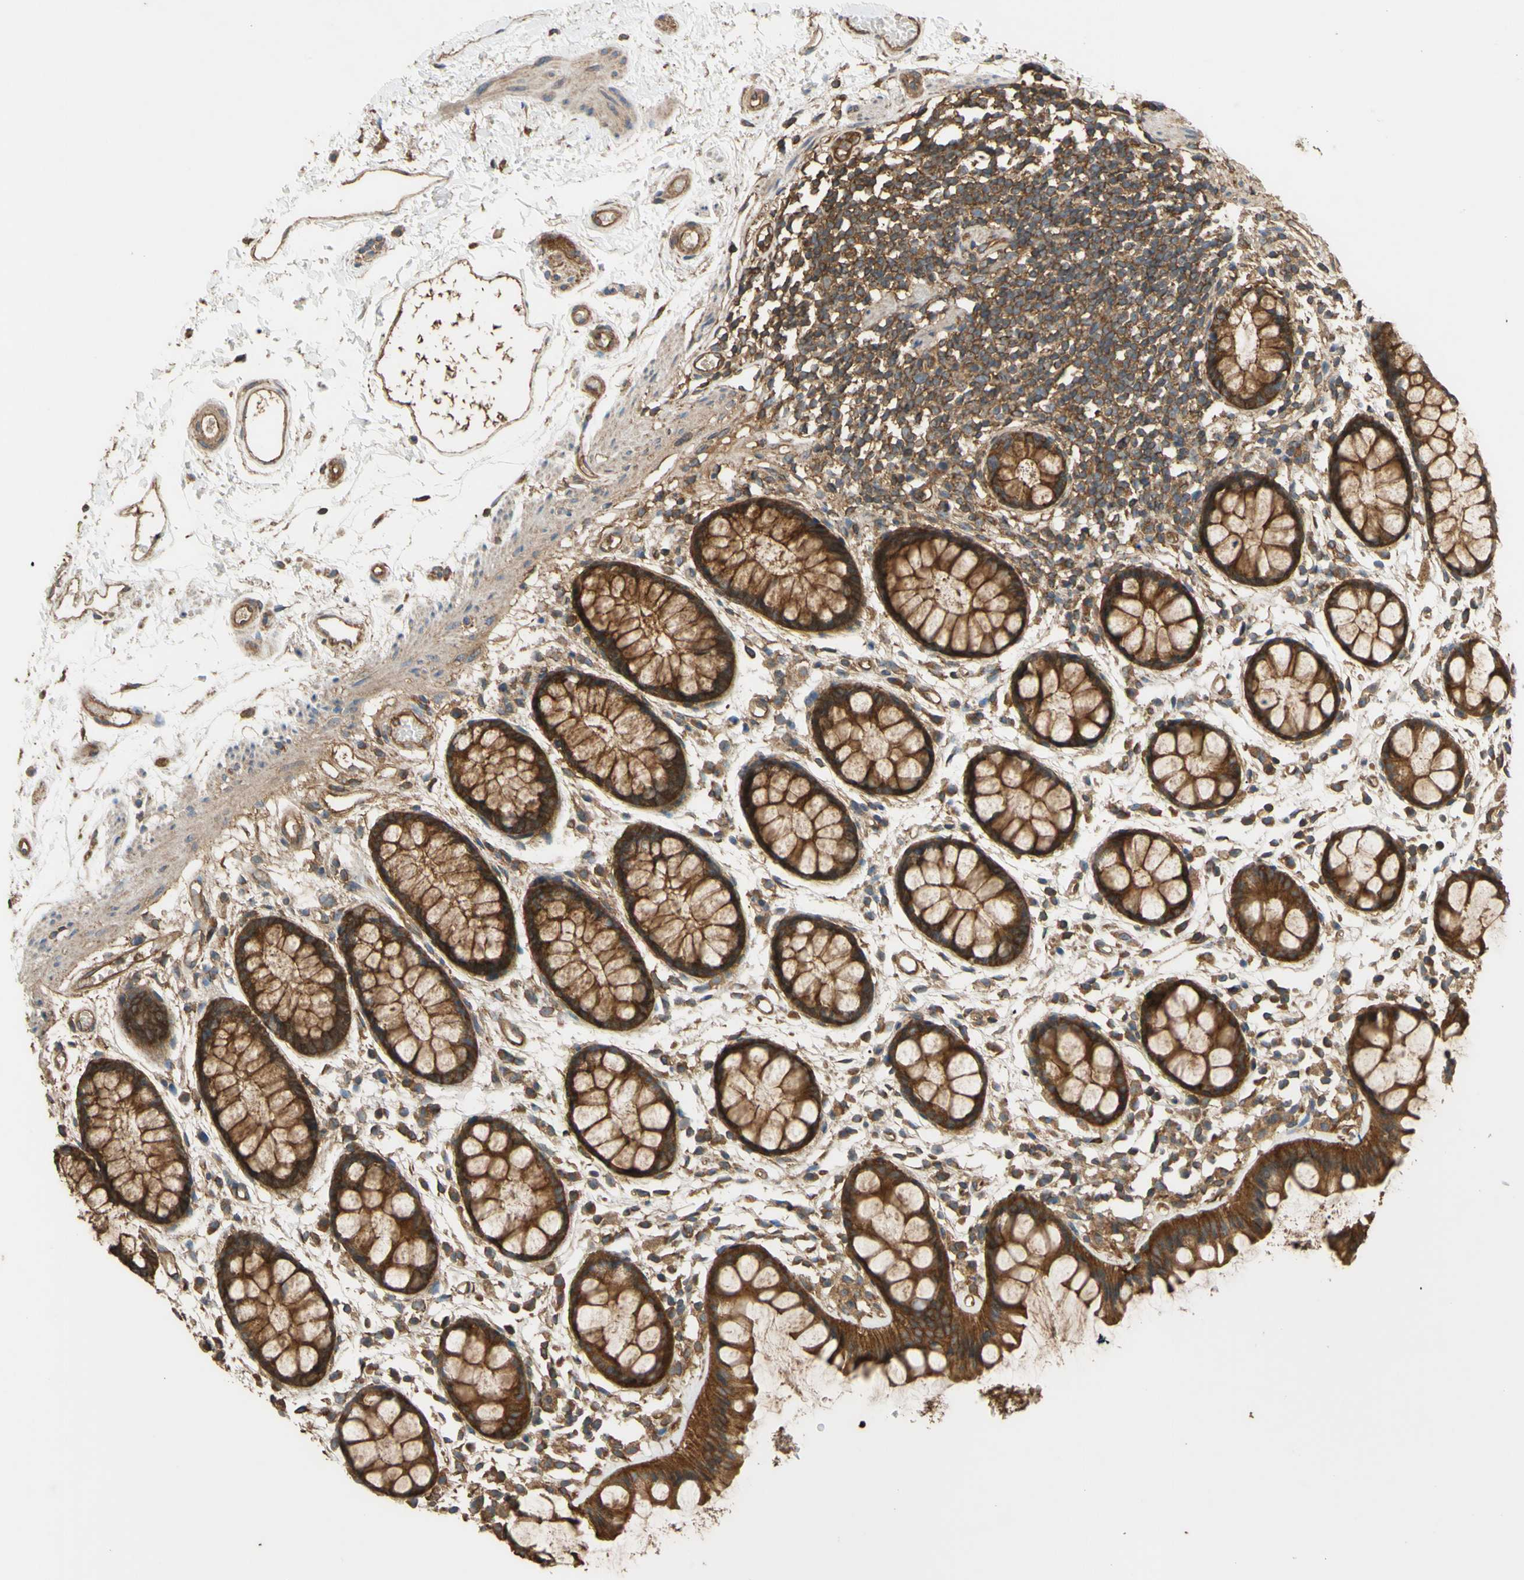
{"staining": {"intensity": "strong", "quantity": ">75%", "location": "cytoplasmic/membranous"}, "tissue": "rectum", "cell_type": "Glandular cells", "image_type": "normal", "snomed": [{"axis": "morphology", "description": "Normal tissue, NOS"}, {"axis": "topography", "description": "Rectum"}], "caption": "This is an image of immunohistochemistry (IHC) staining of benign rectum, which shows strong staining in the cytoplasmic/membranous of glandular cells.", "gene": "CTTN", "patient": {"sex": "female", "age": 66}}